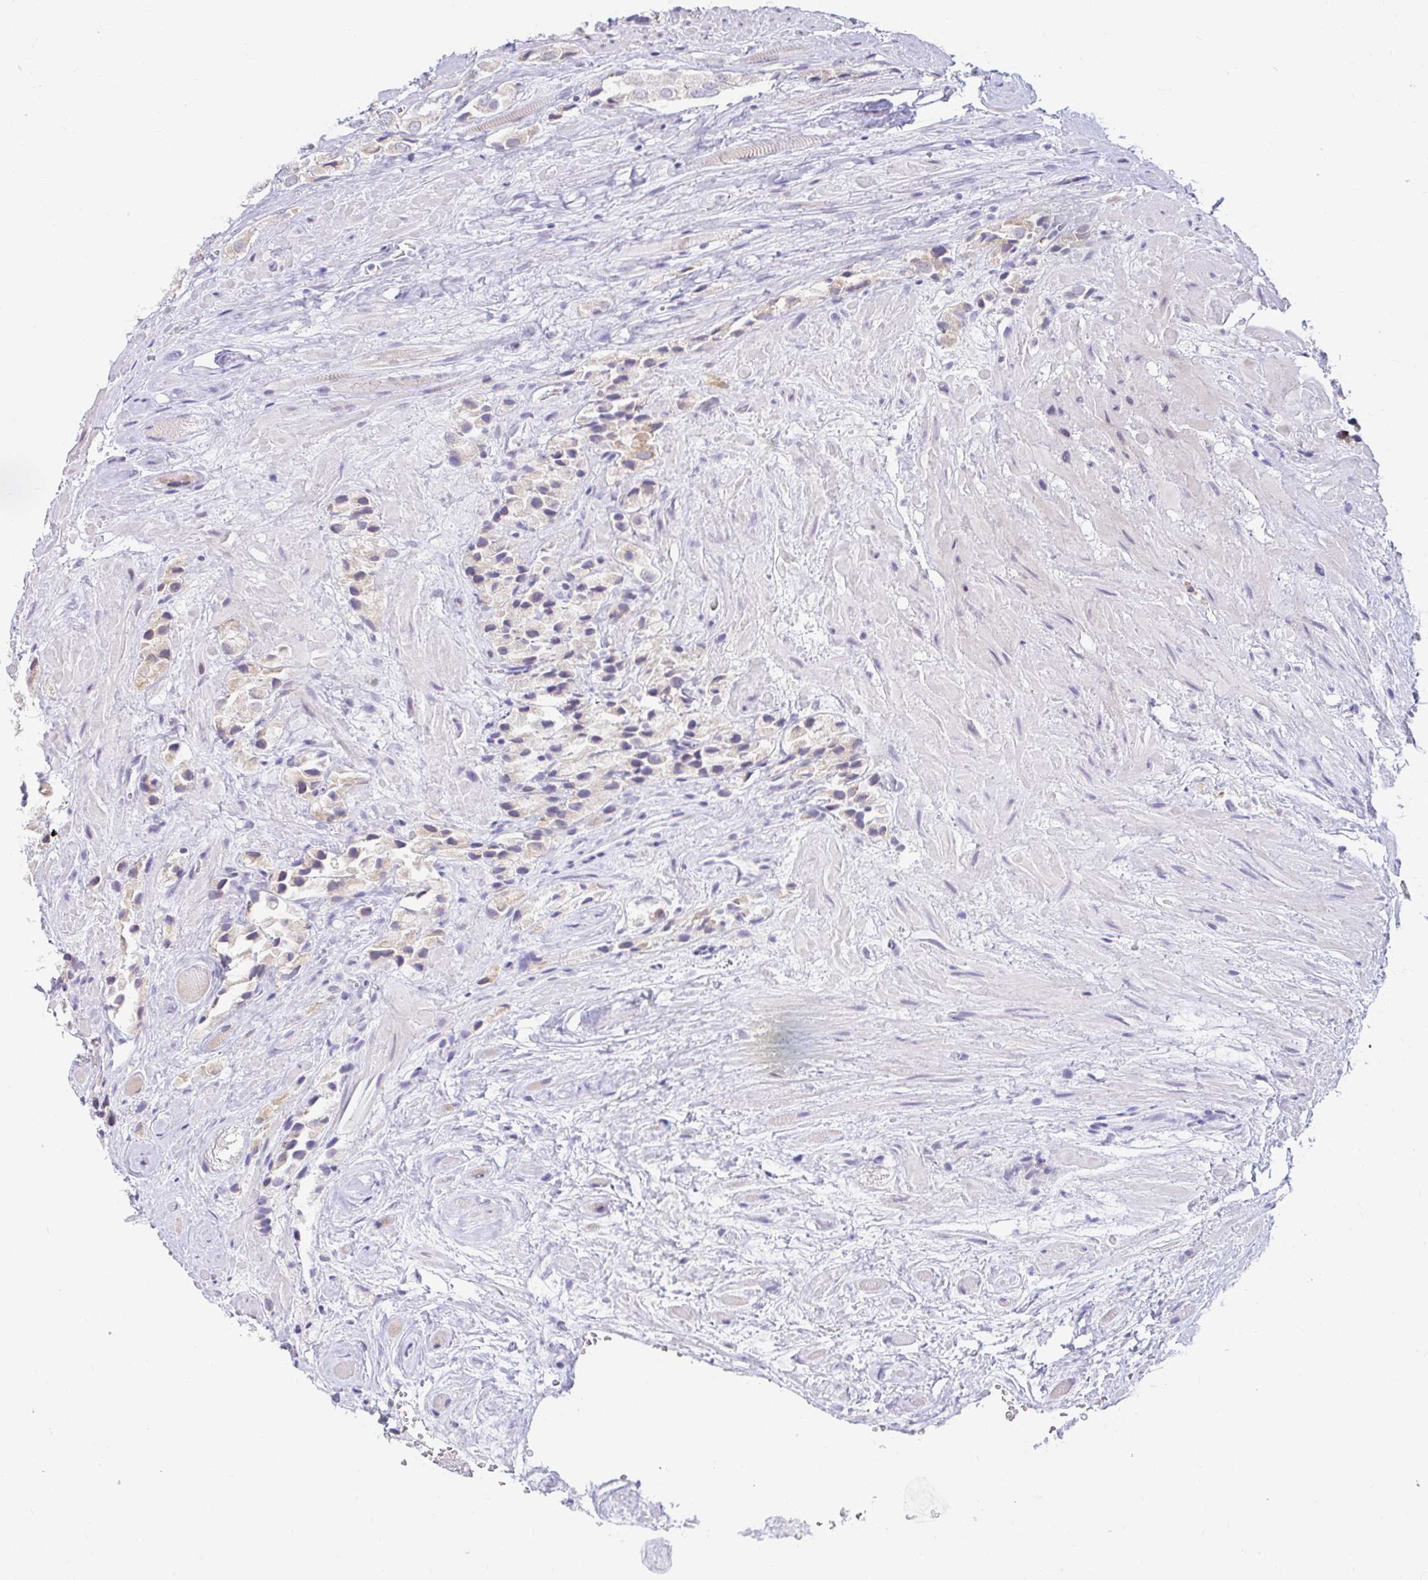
{"staining": {"intensity": "negative", "quantity": "none", "location": "none"}, "tissue": "prostate cancer", "cell_type": "Tumor cells", "image_type": "cancer", "snomed": [{"axis": "morphology", "description": "Adenocarcinoma, High grade"}, {"axis": "topography", "description": "Prostate and seminal vesicle, NOS"}], "caption": "A histopathology image of human high-grade adenocarcinoma (prostate) is negative for staining in tumor cells. (DAB (3,3'-diaminobenzidine) immunohistochemistry, high magnification).", "gene": "RGS16", "patient": {"sex": "male", "age": 64}}